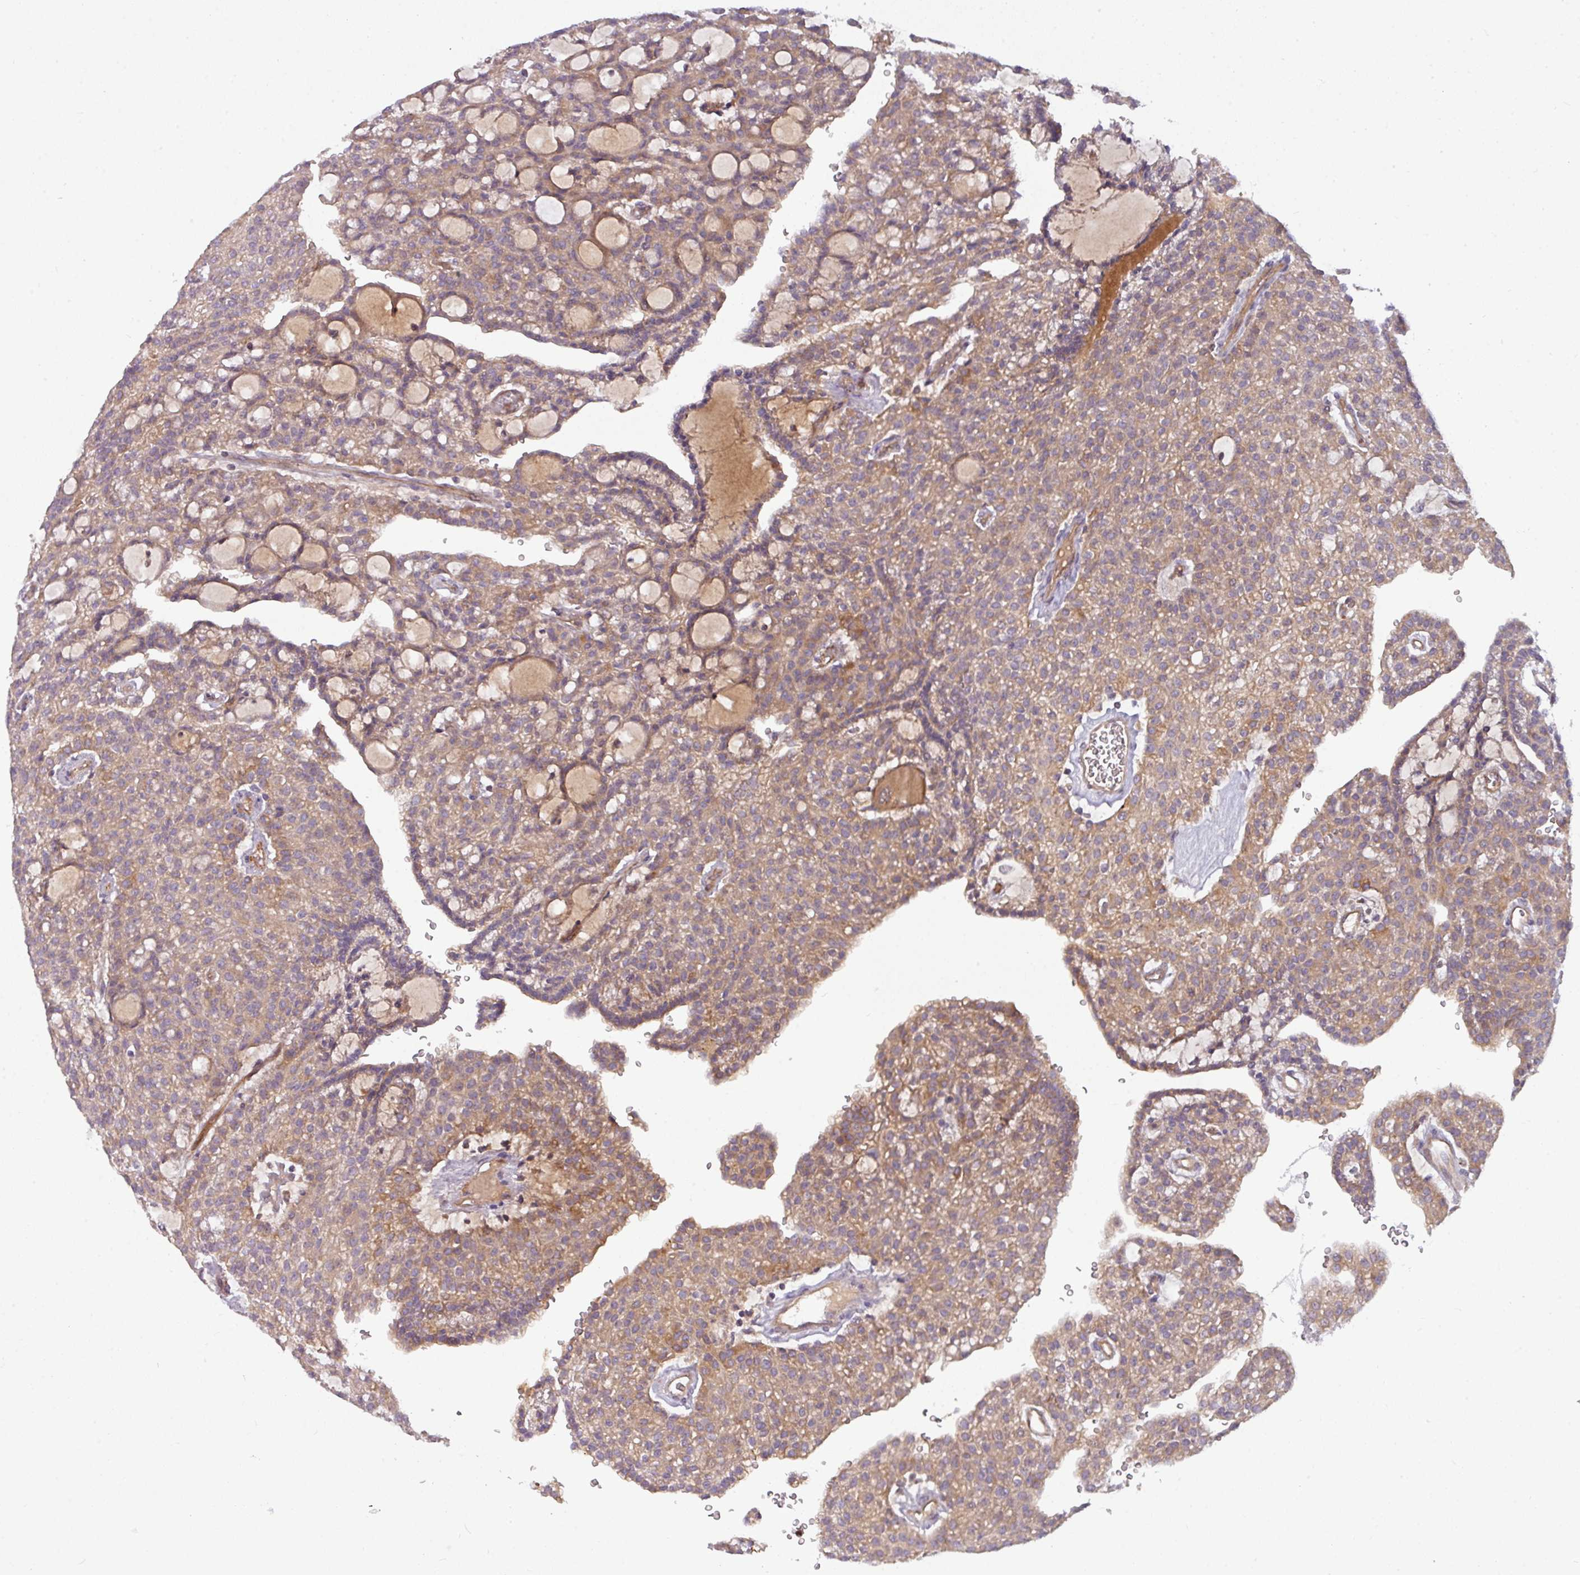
{"staining": {"intensity": "moderate", "quantity": ">75%", "location": "cytoplasmic/membranous"}, "tissue": "renal cancer", "cell_type": "Tumor cells", "image_type": "cancer", "snomed": [{"axis": "morphology", "description": "Adenocarcinoma, NOS"}, {"axis": "topography", "description": "Kidney"}], "caption": "An immunohistochemistry (IHC) histopathology image of tumor tissue is shown. Protein staining in brown highlights moderate cytoplasmic/membranous positivity in adenocarcinoma (renal) within tumor cells. (DAB = brown stain, brightfield microscopy at high magnification).", "gene": "PAPLN", "patient": {"sex": "male", "age": 63}}